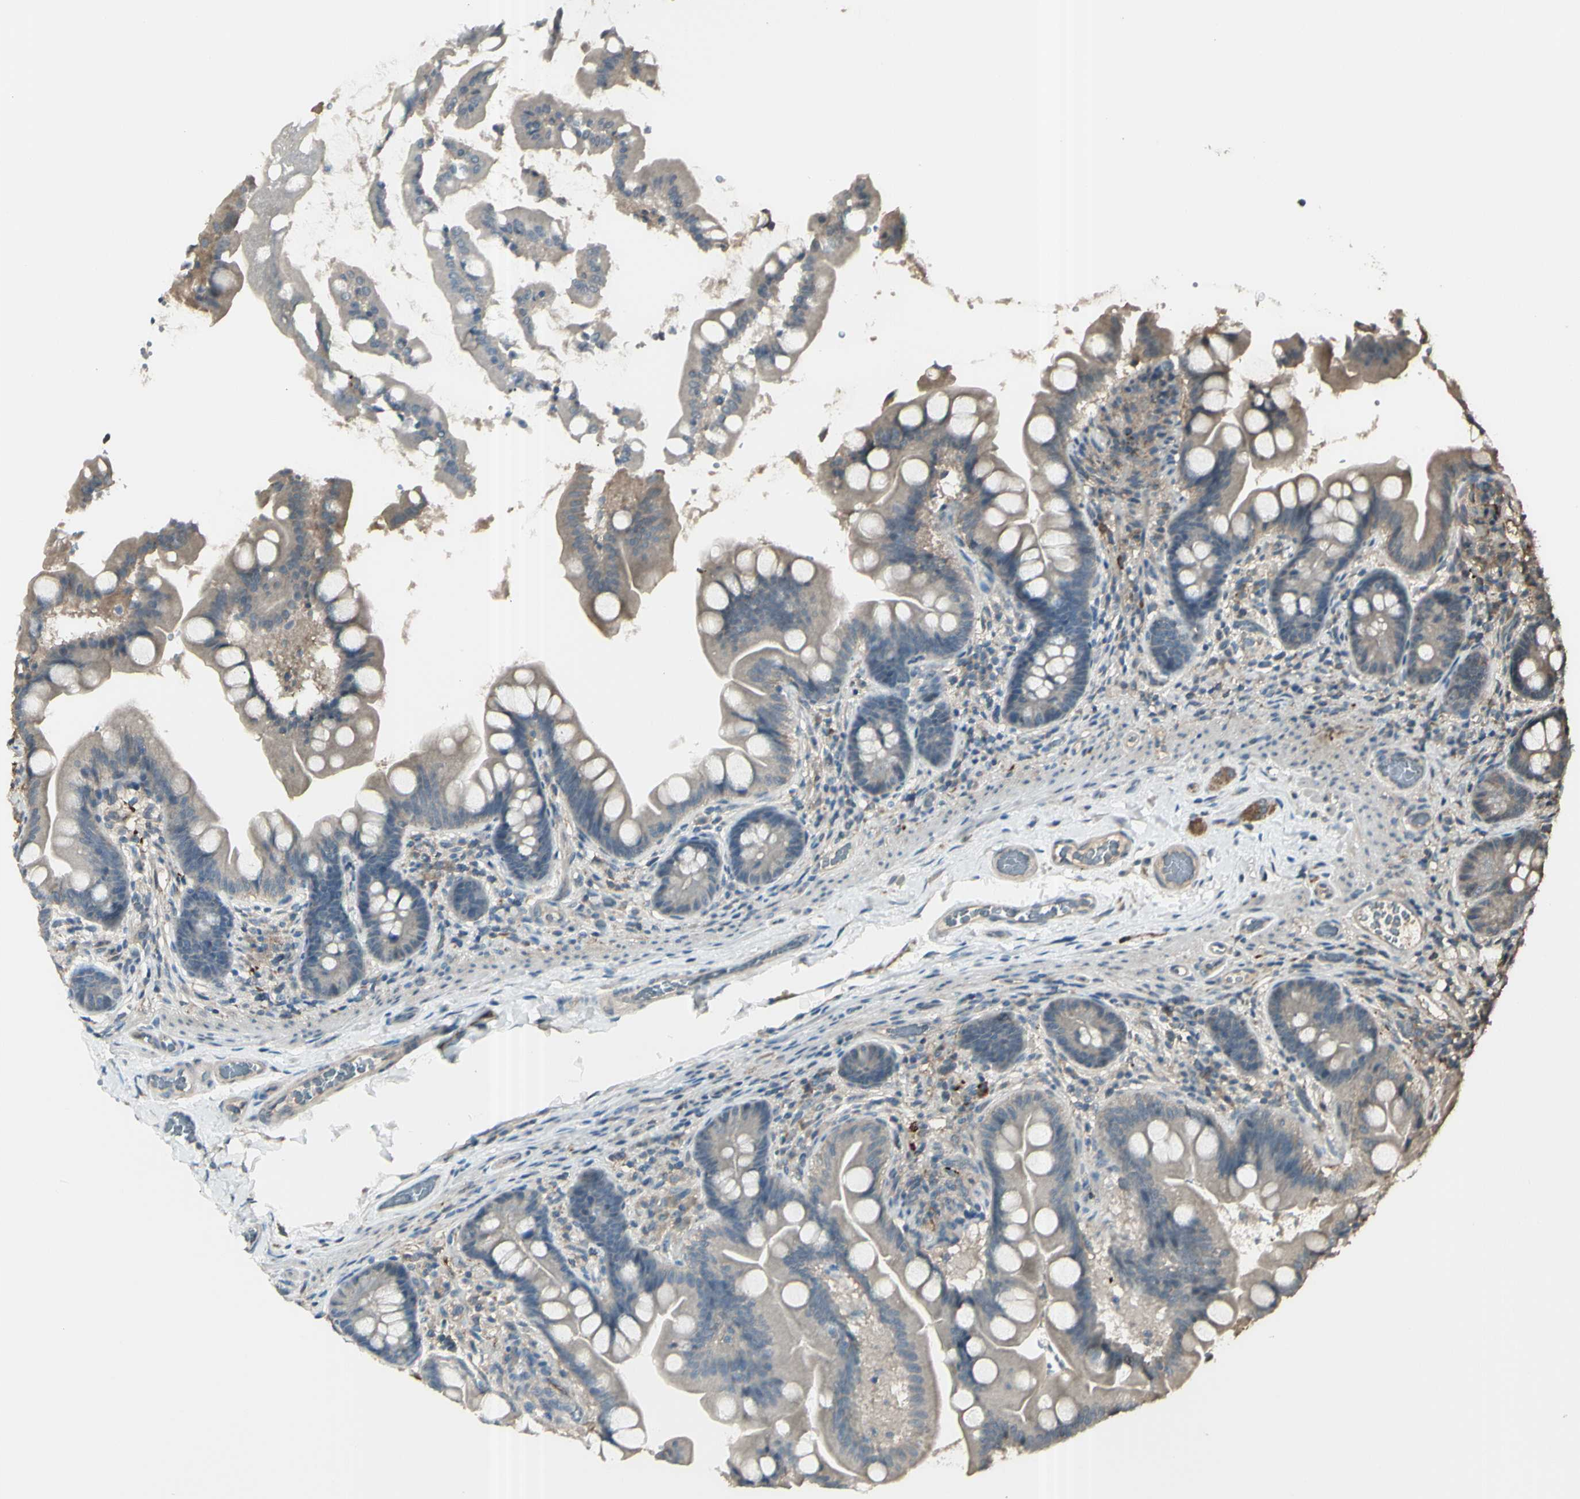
{"staining": {"intensity": "weak", "quantity": ">75%", "location": "cytoplasmic/membranous"}, "tissue": "small intestine", "cell_type": "Glandular cells", "image_type": "normal", "snomed": [{"axis": "morphology", "description": "Normal tissue, NOS"}, {"axis": "topography", "description": "Small intestine"}], "caption": "Small intestine stained for a protein (brown) displays weak cytoplasmic/membranous positive staining in approximately >75% of glandular cells.", "gene": "GNAS", "patient": {"sex": "female", "age": 56}}